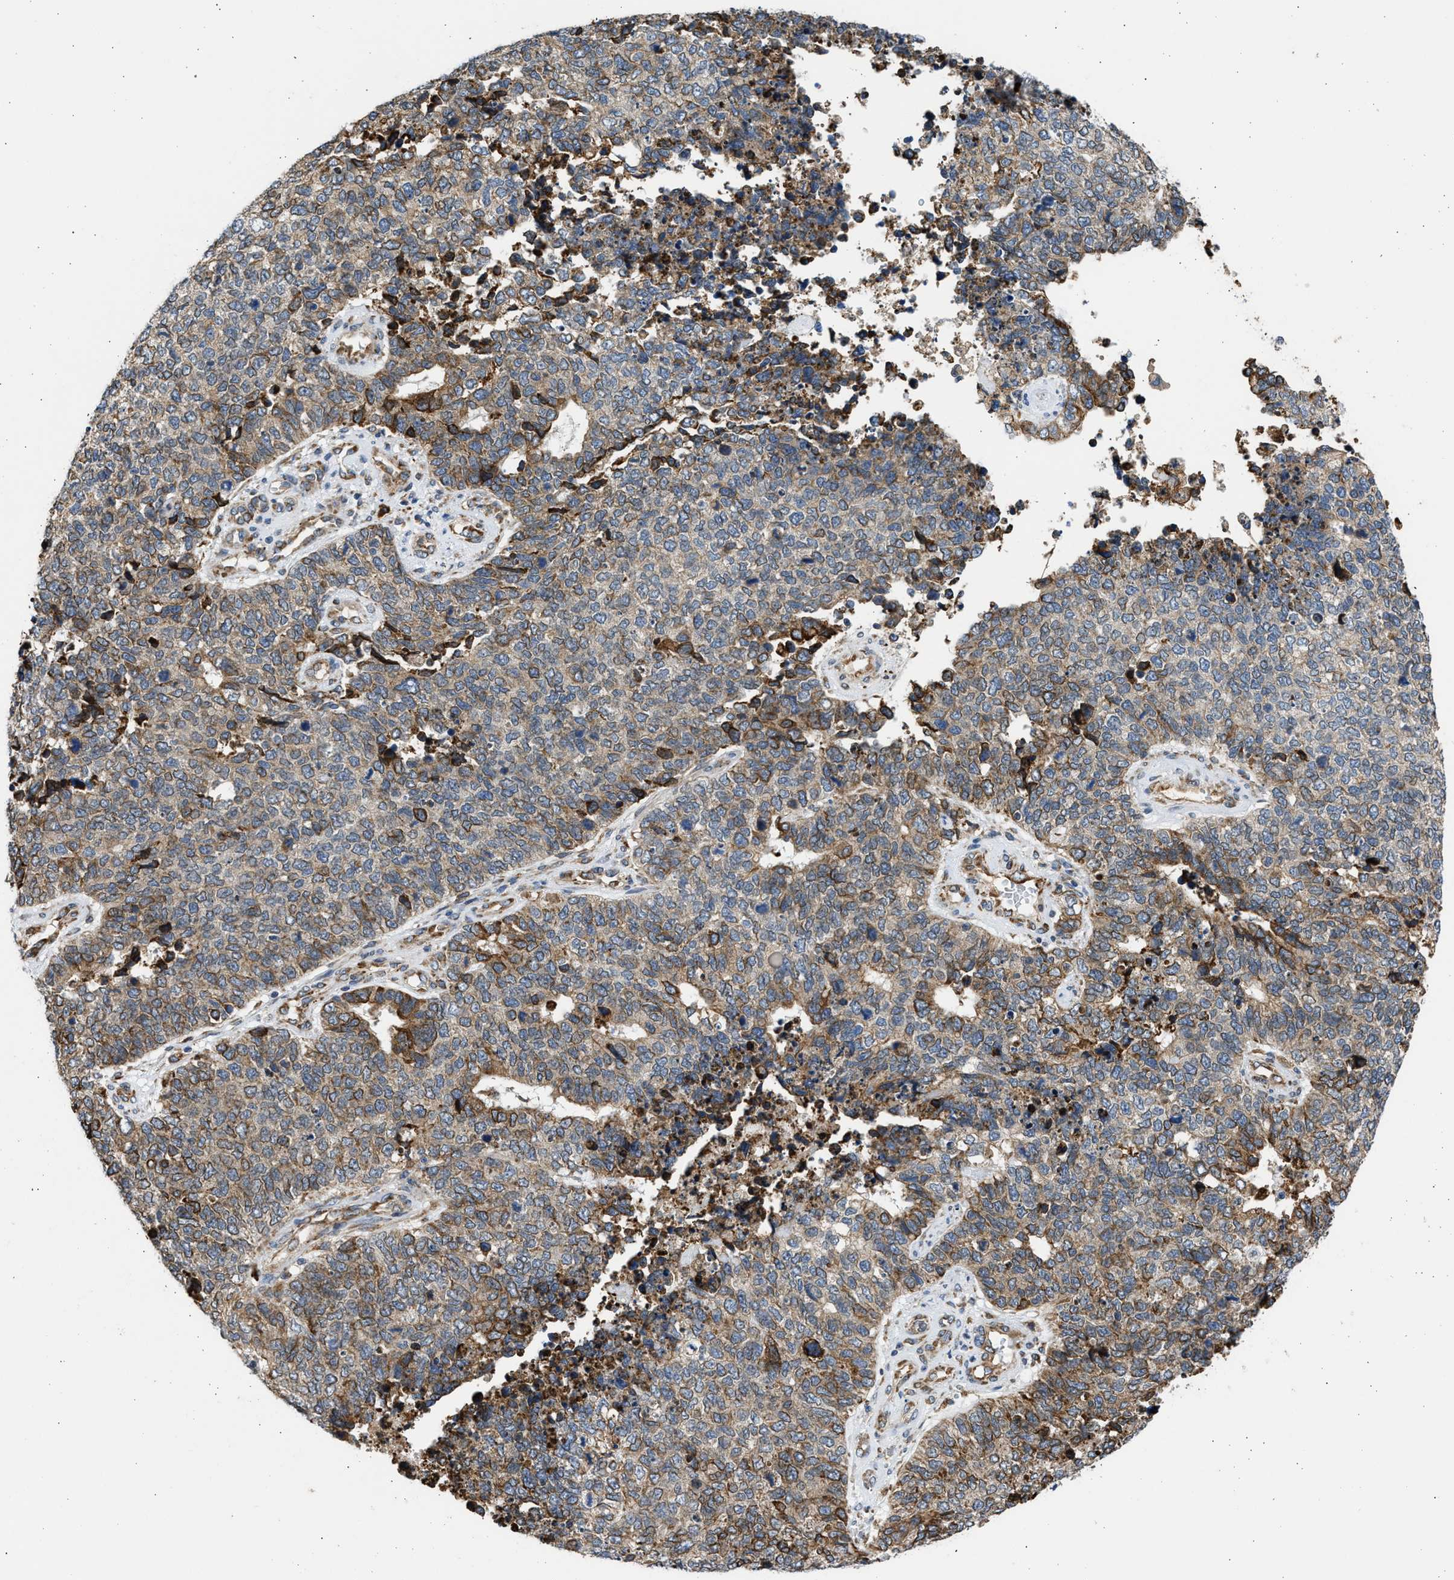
{"staining": {"intensity": "moderate", "quantity": "25%-75%", "location": "cytoplasmic/membranous"}, "tissue": "cervical cancer", "cell_type": "Tumor cells", "image_type": "cancer", "snomed": [{"axis": "morphology", "description": "Squamous cell carcinoma, NOS"}, {"axis": "topography", "description": "Cervix"}], "caption": "Human cervical cancer stained with a protein marker exhibits moderate staining in tumor cells.", "gene": "PLD2", "patient": {"sex": "female", "age": 63}}